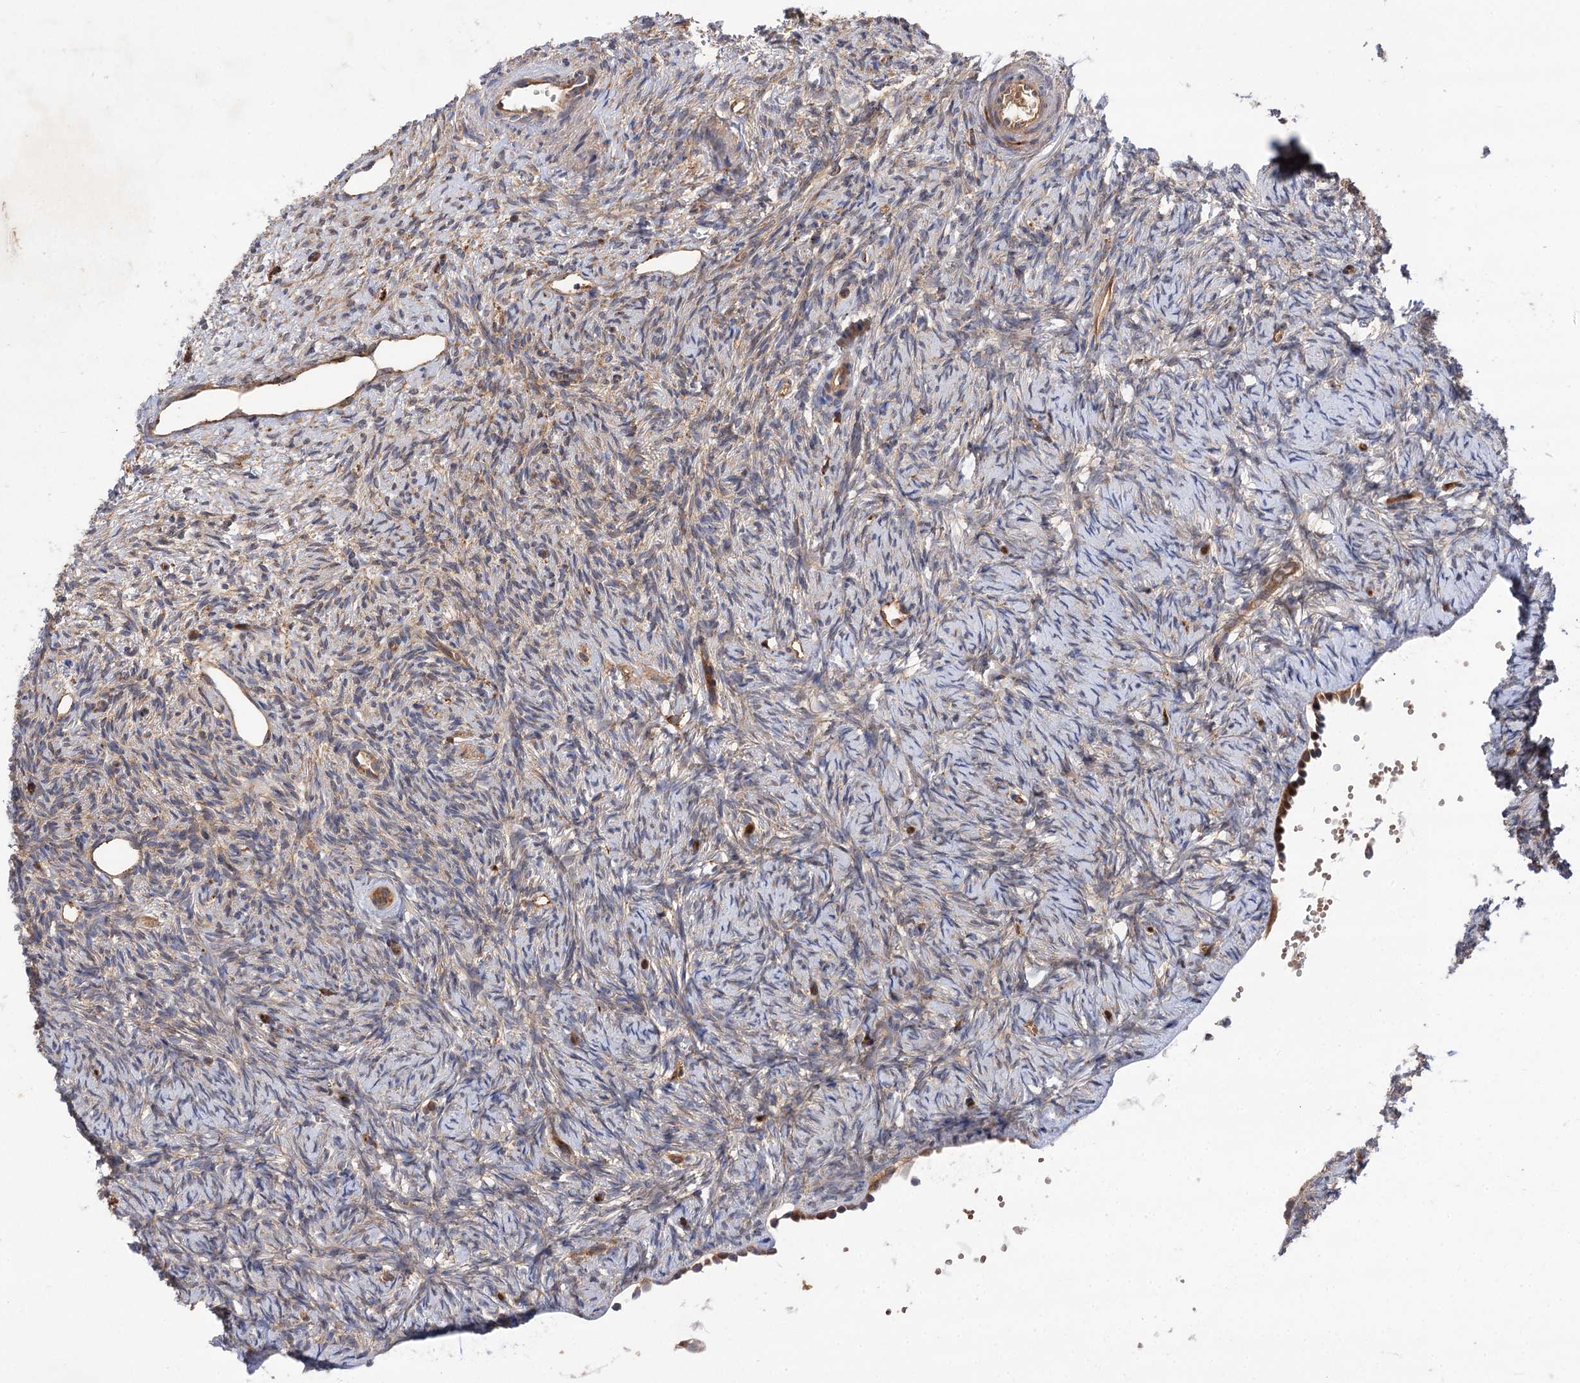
{"staining": {"intensity": "weak", "quantity": "<25%", "location": "cytoplasmic/membranous"}, "tissue": "ovary", "cell_type": "Ovarian stroma cells", "image_type": "normal", "snomed": [{"axis": "morphology", "description": "Normal tissue, NOS"}, {"axis": "topography", "description": "Ovary"}], "caption": "The micrograph exhibits no staining of ovarian stroma cells in normal ovary. (Brightfield microscopy of DAB immunohistochemistry at high magnification).", "gene": "PATL1", "patient": {"sex": "female", "age": 51}}